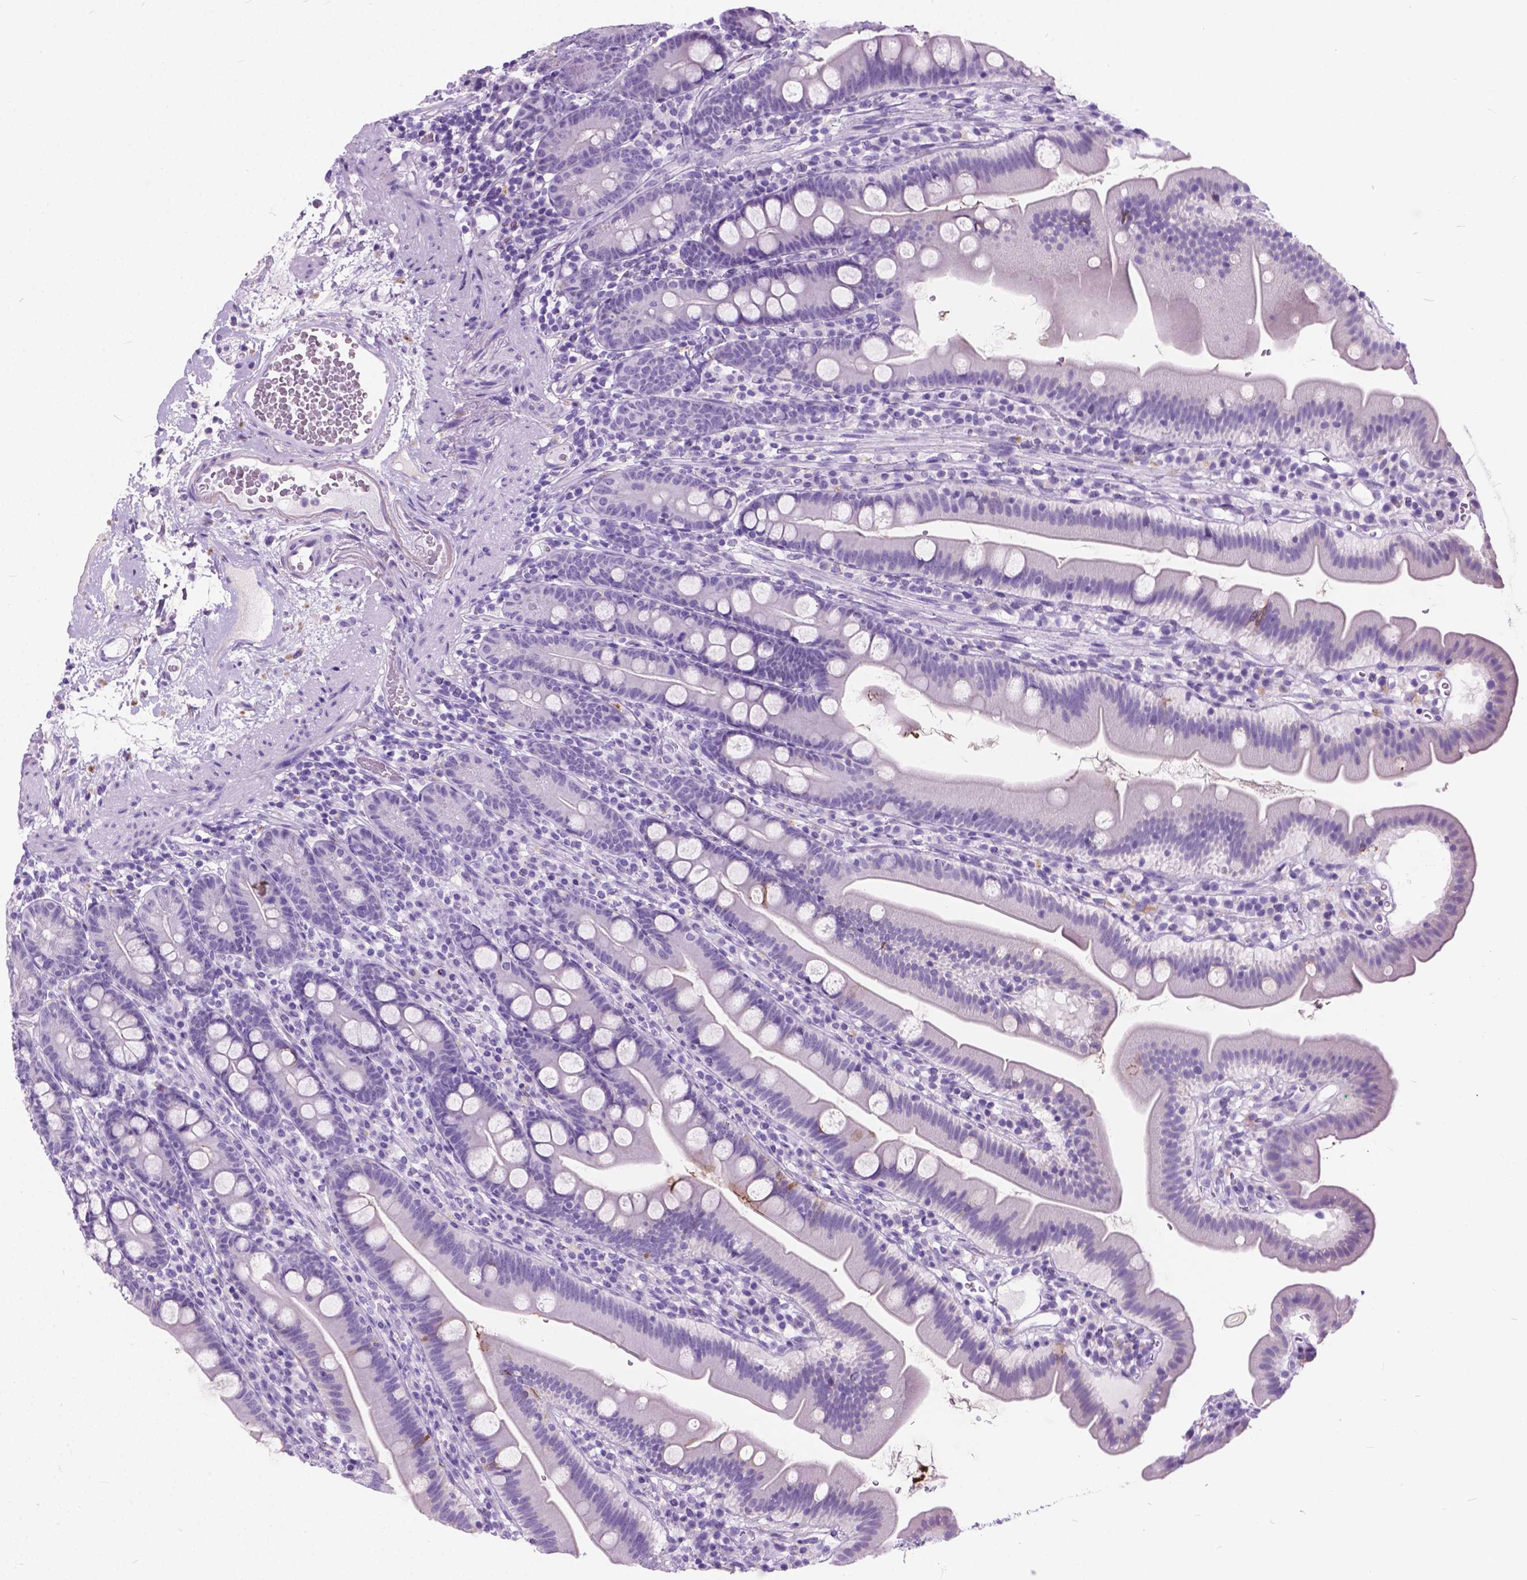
{"staining": {"intensity": "moderate", "quantity": "<25%", "location": "cytoplasmic/membranous"}, "tissue": "duodenum", "cell_type": "Glandular cells", "image_type": "normal", "snomed": [{"axis": "morphology", "description": "Normal tissue, NOS"}, {"axis": "topography", "description": "Duodenum"}], "caption": "Human duodenum stained for a protein (brown) demonstrates moderate cytoplasmic/membranous positive positivity in approximately <25% of glandular cells.", "gene": "ARMS2", "patient": {"sex": "female", "age": 67}}